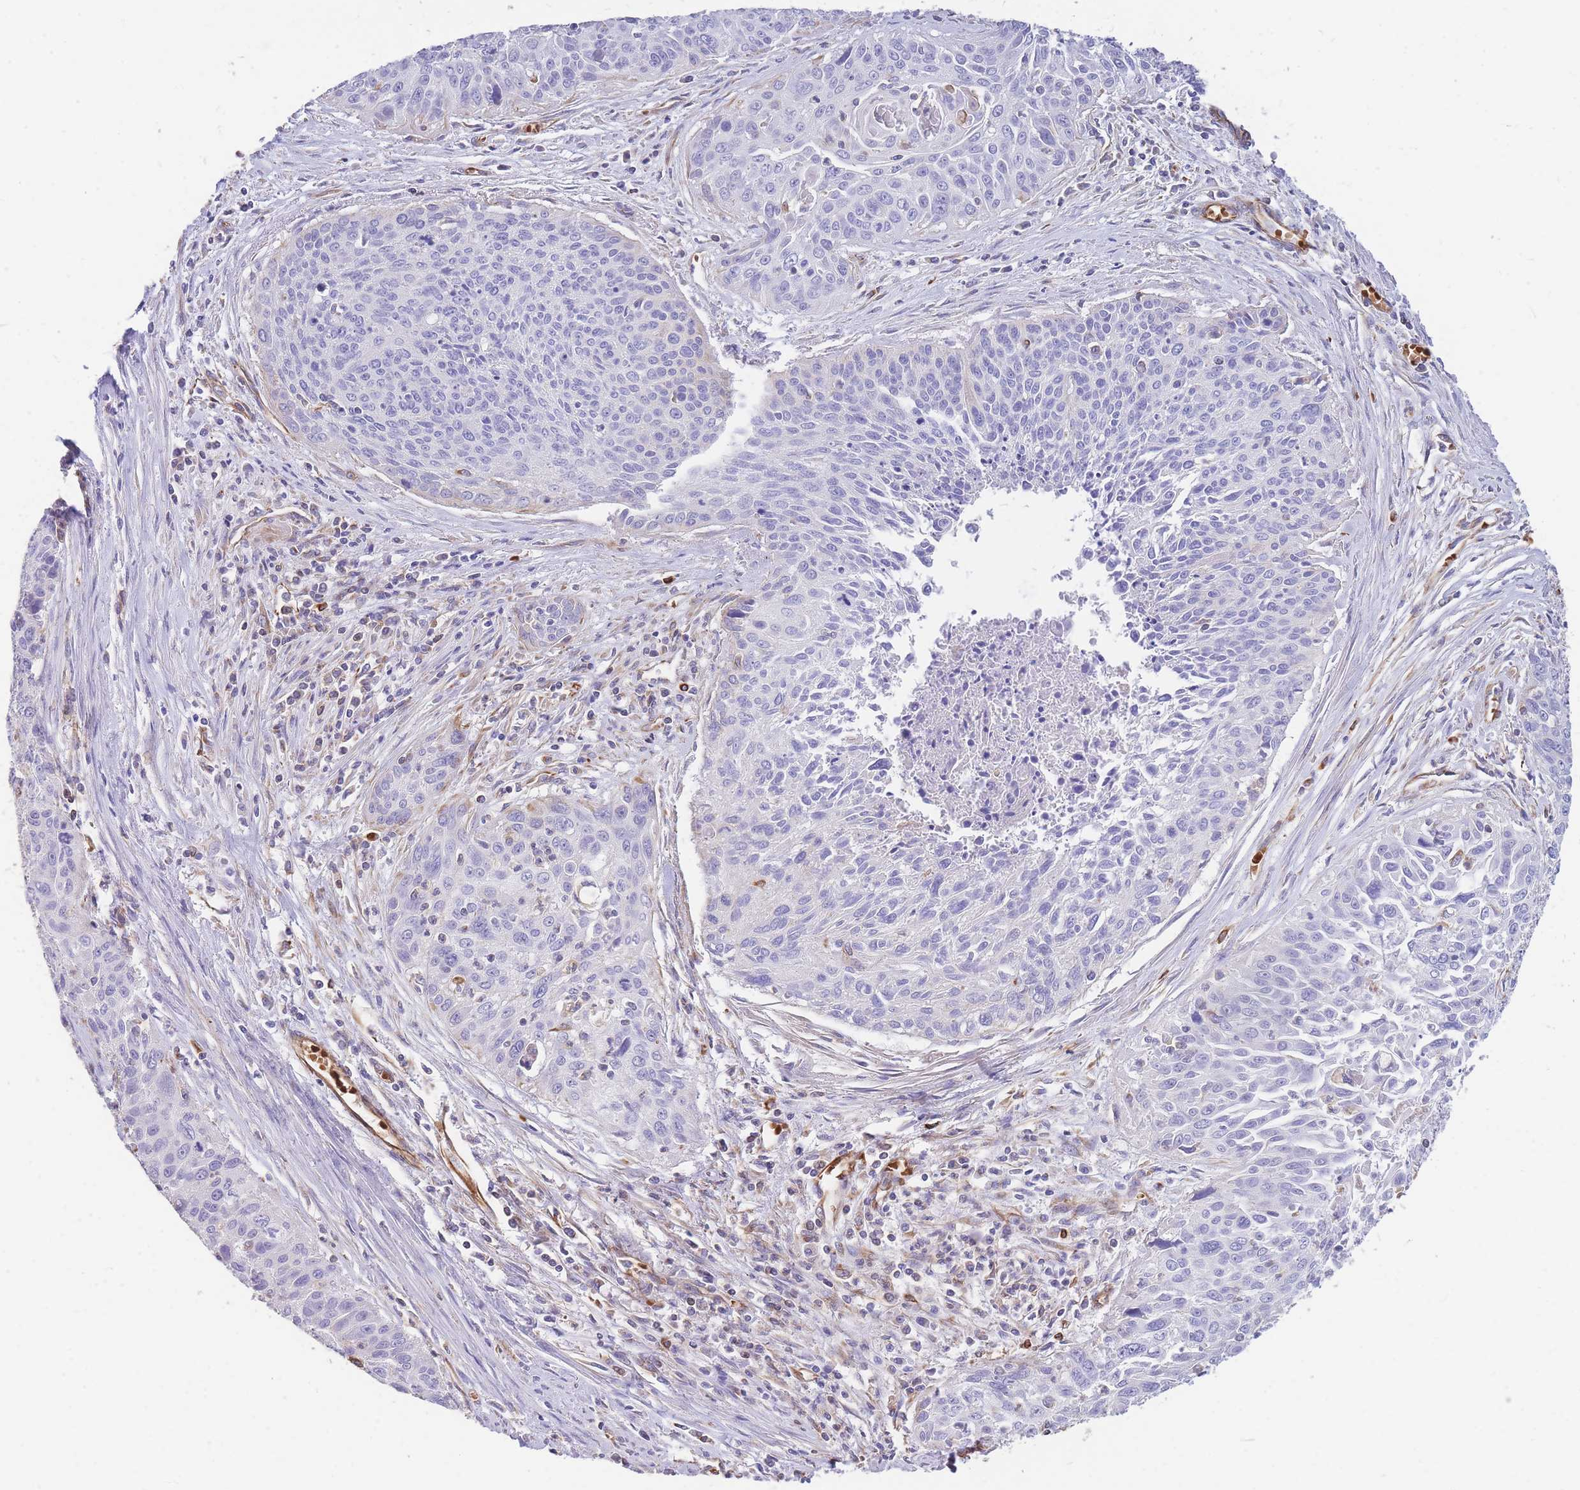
{"staining": {"intensity": "negative", "quantity": "none", "location": "none"}, "tissue": "cervical cancer", "cell_type": "Tumor cells", "image_type": "cancer", "snomed": [{"axis": "morphology", "description": "Squamous cell carcinoma, NOS"}, {"axis": "topography", "description": "Cervix"}], "caption": "DAB immunohistochemical staining of cervical squamous cell carcinoma reveals no significant staining in tumor cells.", "gene": "ANKRD53", "patient": {"sex": "female", "age": 55}}